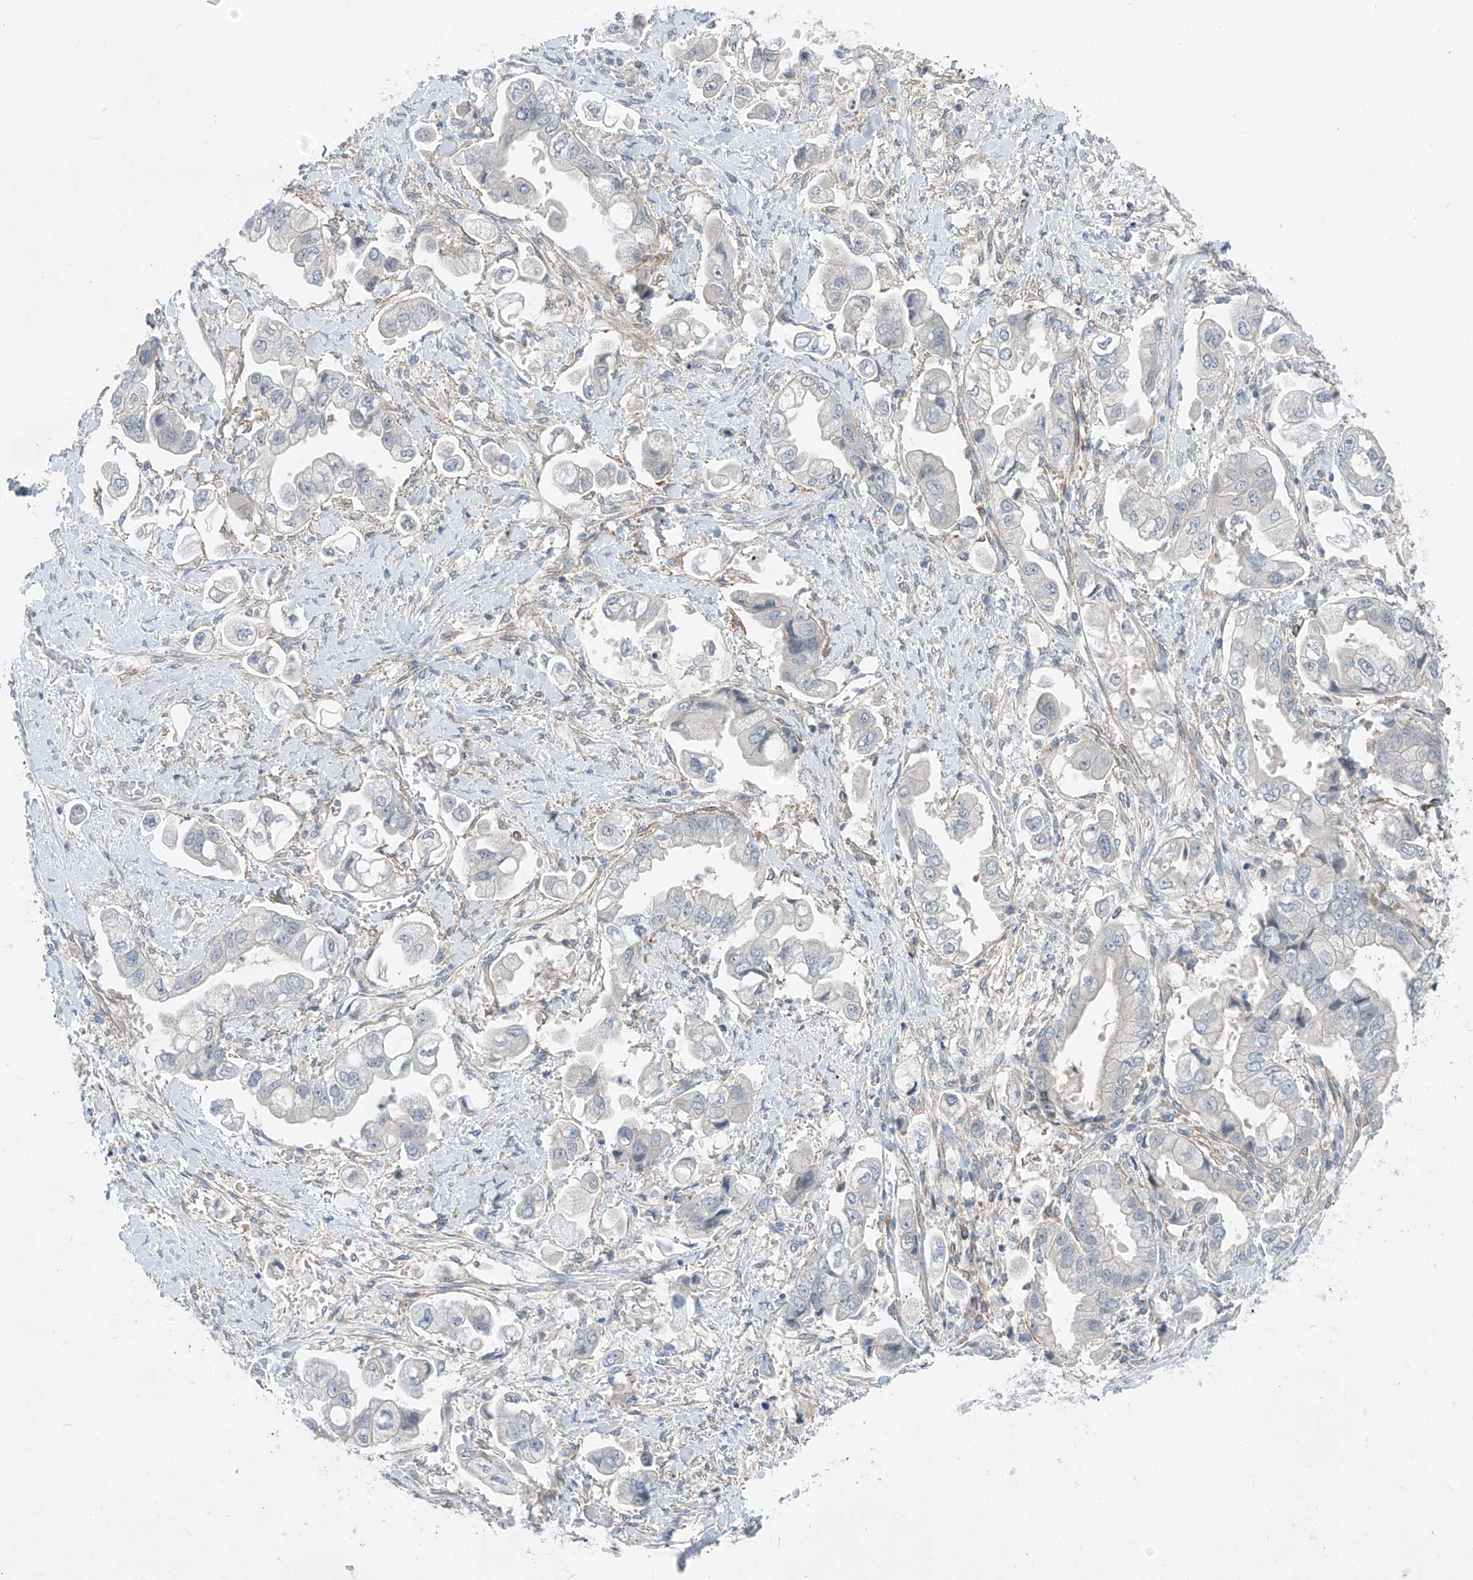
{"staining": {"intensity": "negative", "quantity": "none", "location": "none"}, "tissue": "stomach cancer", "cell_type": "Tumor cells", "image_type": "cancer", "snomed": [{"axis": "morphology", "description": "Adenocarcinoma, NOS"}, {"axis": "topography", "description": "Stomach"}], "caption": "Adenocarcinoma (stomach) stained for a protein using IHC shows no staining tumor cells.", "gene": "ABLIM2", "patient": {"sex": "male", "age": 62}}